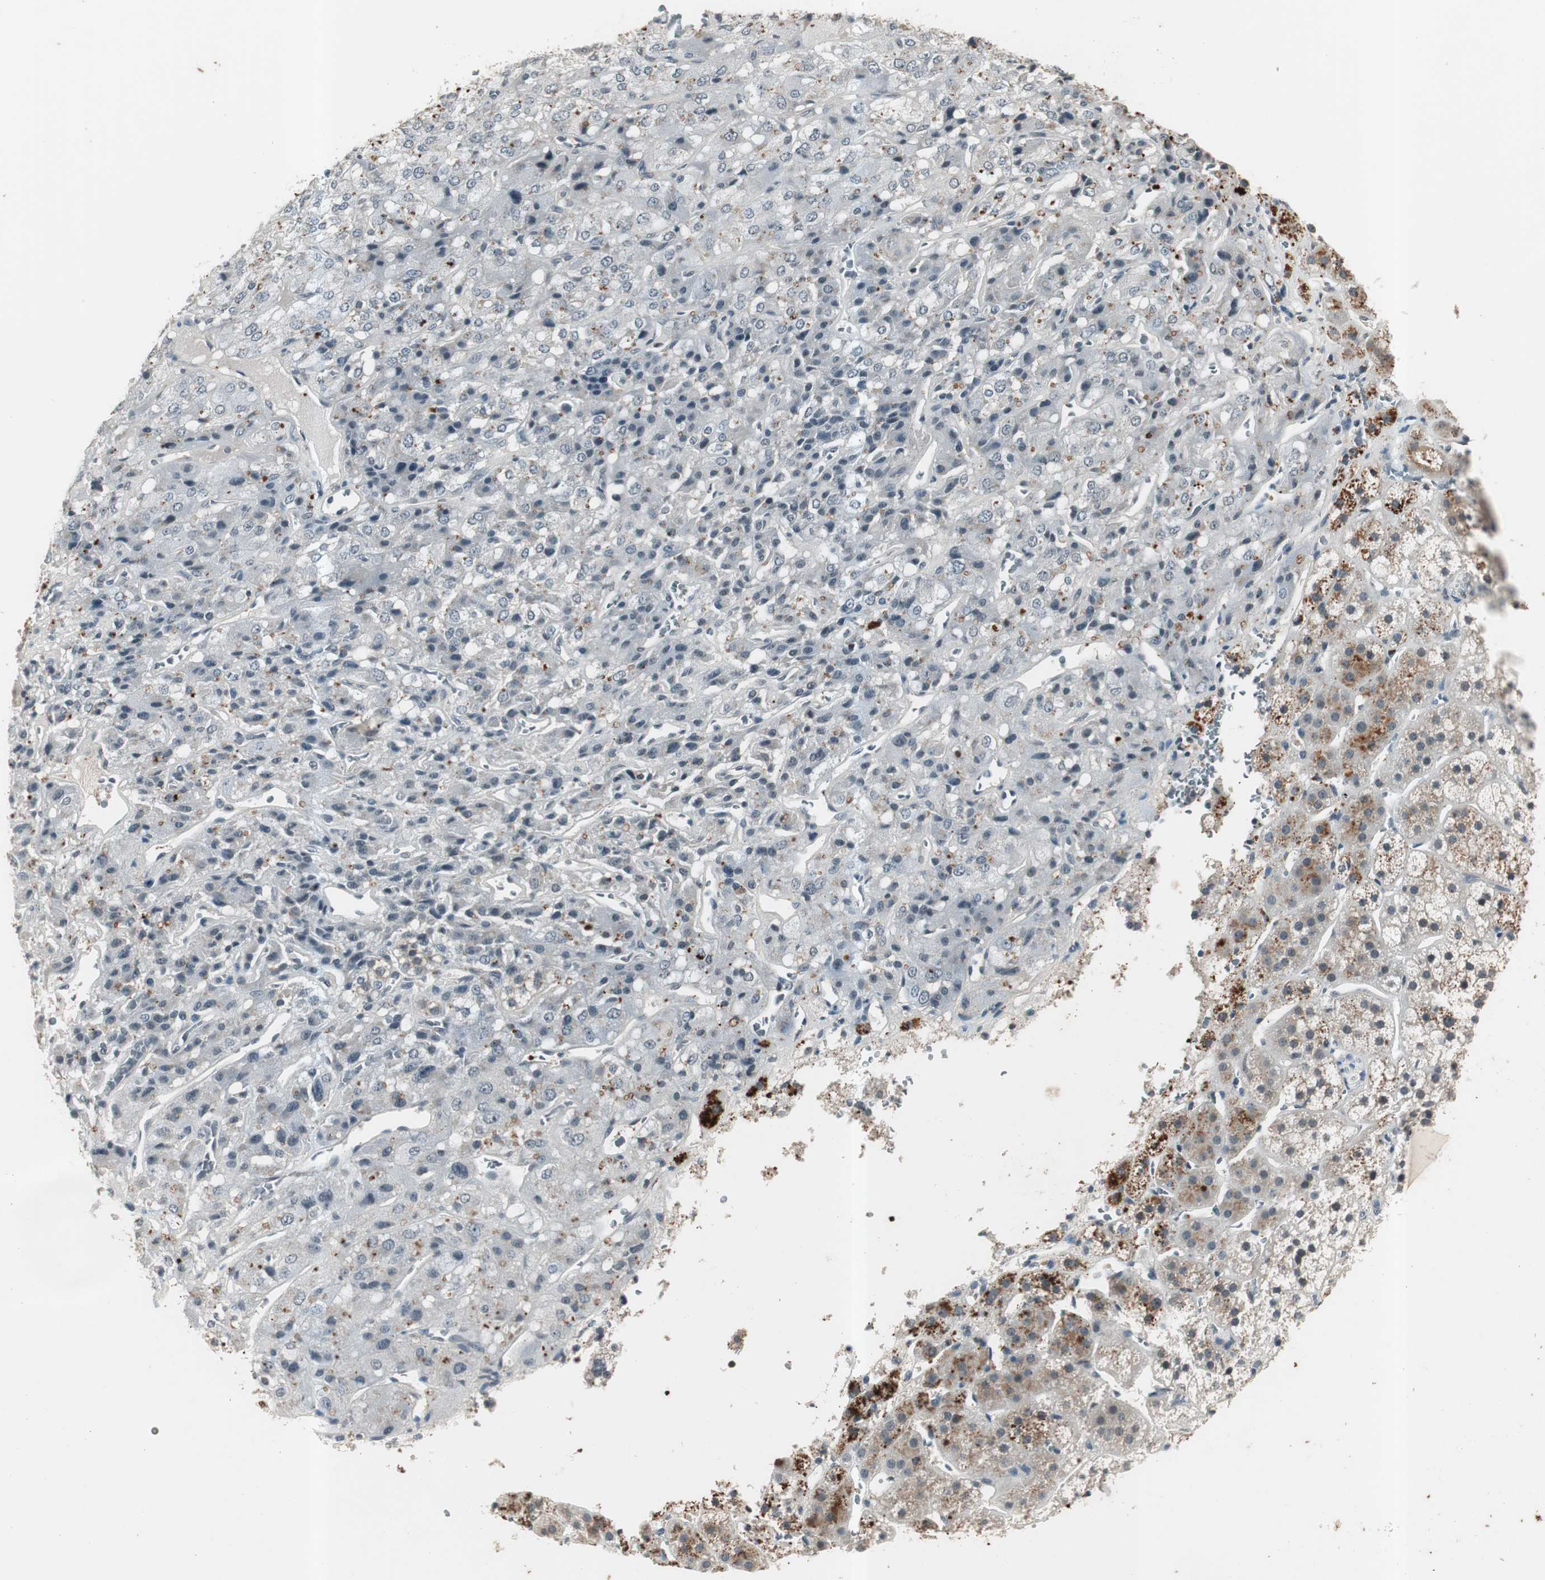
{"staining": {"intensity": "moderate", "quantity": "25%-75%", "location": "cytoplasmic/membranous"}, "tissue": "adrenal gland", "cell_type": "Glandular cells", "image_type": "normal", "snomed": [{"axis": "morphology", "description": "Normal tissue, NOS"}, {"axis": "topography", "description": "Adrenal gland"}], "caption": "Protein analysis of benign adrenal gland shows moderate cytoplasmic/membranous positivity in about 25%-75% of glandular cells.", "gene": "NFRKB", "patient": {"sex": "female", "age": 44}}